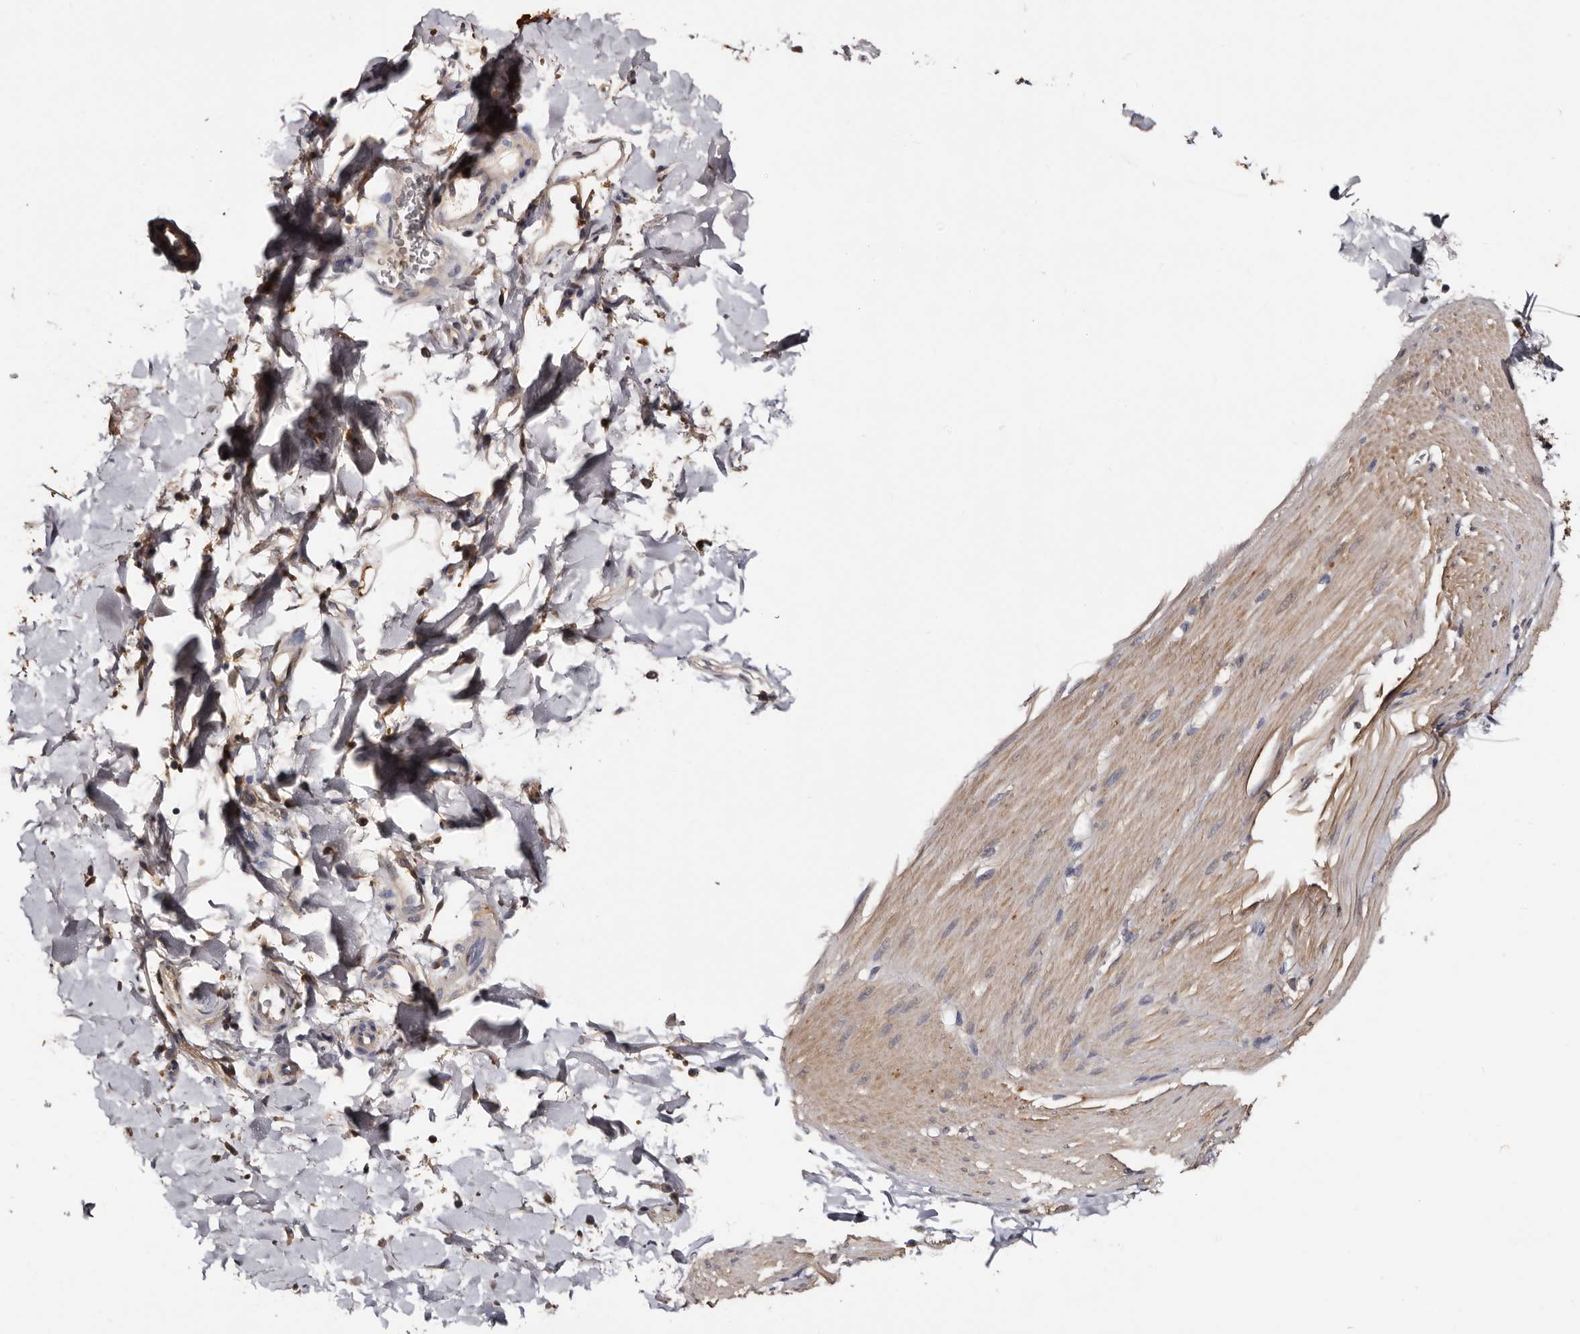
{"staining": {"intensity": "weak", "quantity": "25%-75%", "location": "cytoplasmic/membranous"}, "tissue": "smooth muscle", "cell_type": "Smooth muscle cells", "image_type": "normal", "snomed": [{"axis": "morphology", "description": "Normal tissue, NOS"}, {"axis": "topography", "description": "Smooth muscle"}, {"axis": "topography", "description": "Small intestine"}], "caption": "A micrograph of human smooth muscle stained for a protein shows weak cytoplasmic/membranous brown staining in smooth muscle cells. (DAB (3,3'-diaminobenzidine) = brown stain, brightfield microscopy at high magnification).", "gene": "DNPH1", "patient": {"sex": "female", "age": 84}}